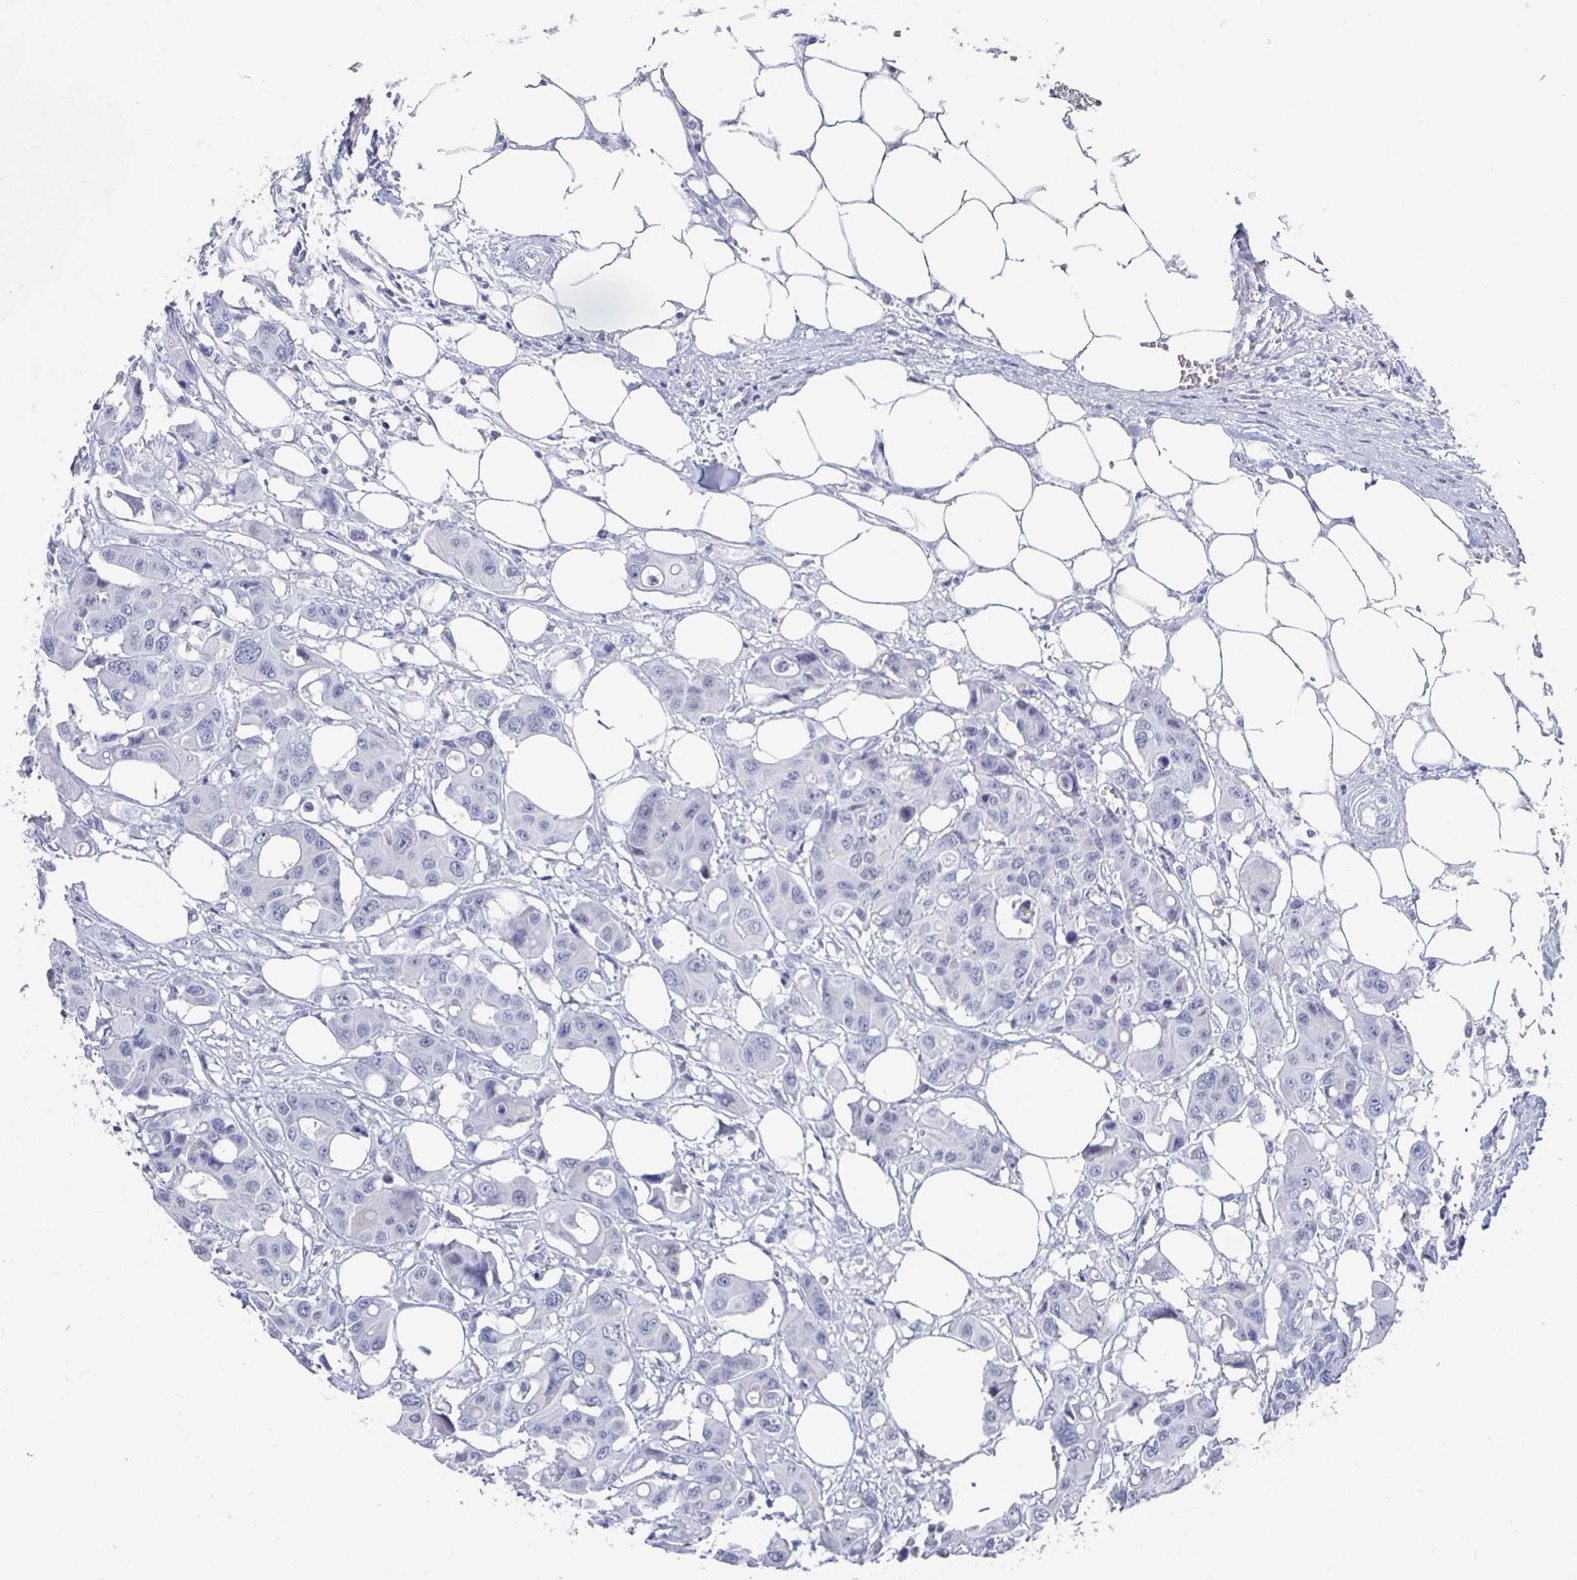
{"staining": {"intensity": "negative", "quantity": "none", "location": "none"}, "tissue": "colorectal cancer", "cell_type": "Tumor cells", "image_type": "cancer", "snomed": [{"axis": "morphology", "description": "Adenocarcinoma, NOS"}, {"axis": "topography", "description": "Colon"}], "caption": "DAB immunohistochemical staining of colorectal adenocarcinoma displays no significant expression in tumor cells.", "gene": "CAMKV", "patient": {"sex": "male", "age": 77}}